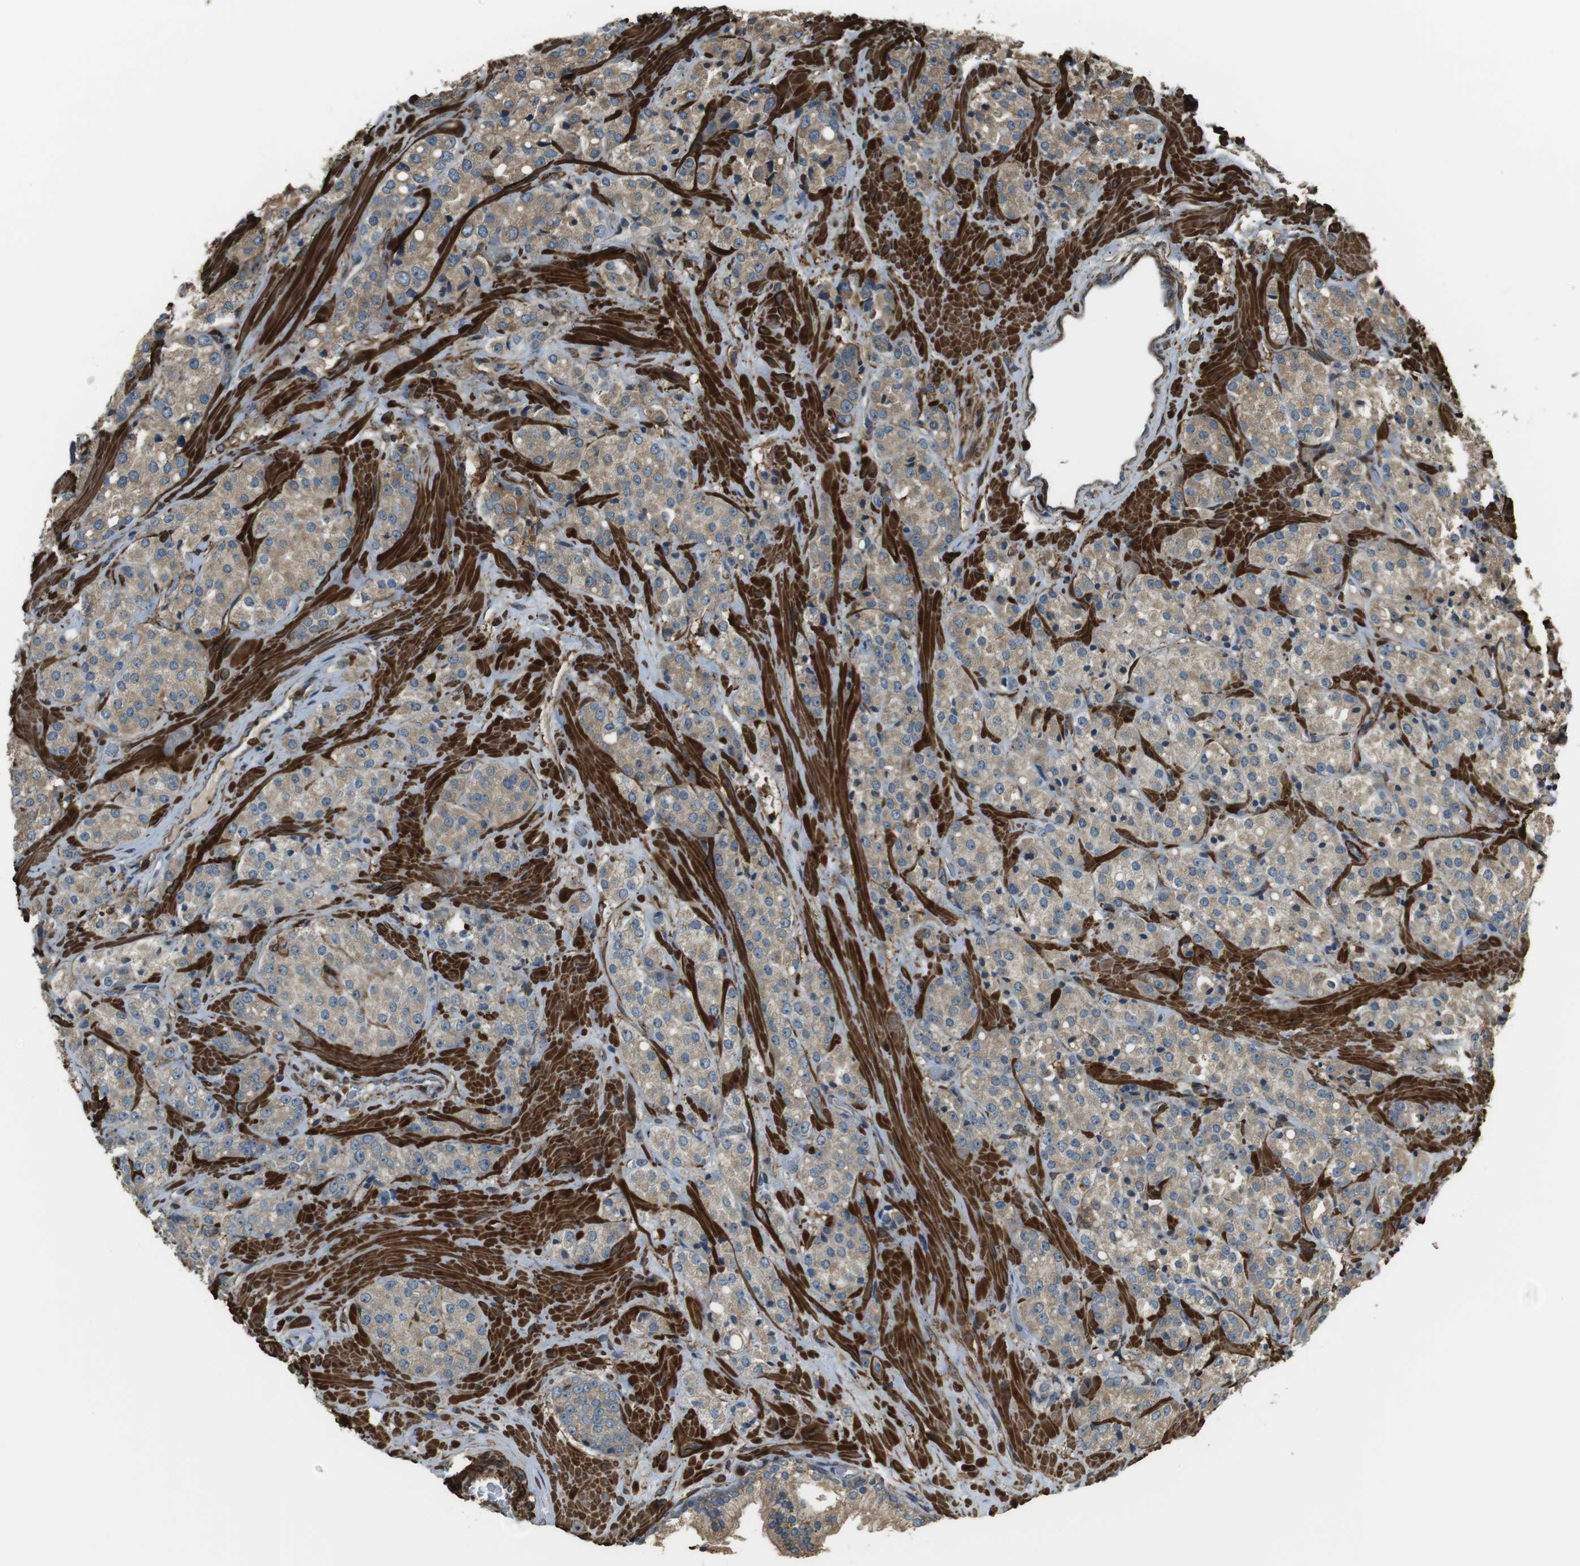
{"staining": {"intensity": "weak", "quantity": ">75%", "location": "cytoplasmic/membranous"}, "tissue": "prostate cancer", "cell_type": "Tumor cells", "image_type": "cancer", "snomed": [{"axis": "morphology", "description": "Adenocarcinoma, High grade"}, {"axis": "topography", "description": "Prostate"}], "caption": "Prostate high-grade adenocarcinoma stained with IHC exhibits weak cytoplasmic/membranous positivity in approximately >75% of tumor cells.", "gene": "SFT2D1", "patient": {"sex": "male", "age": 64}}